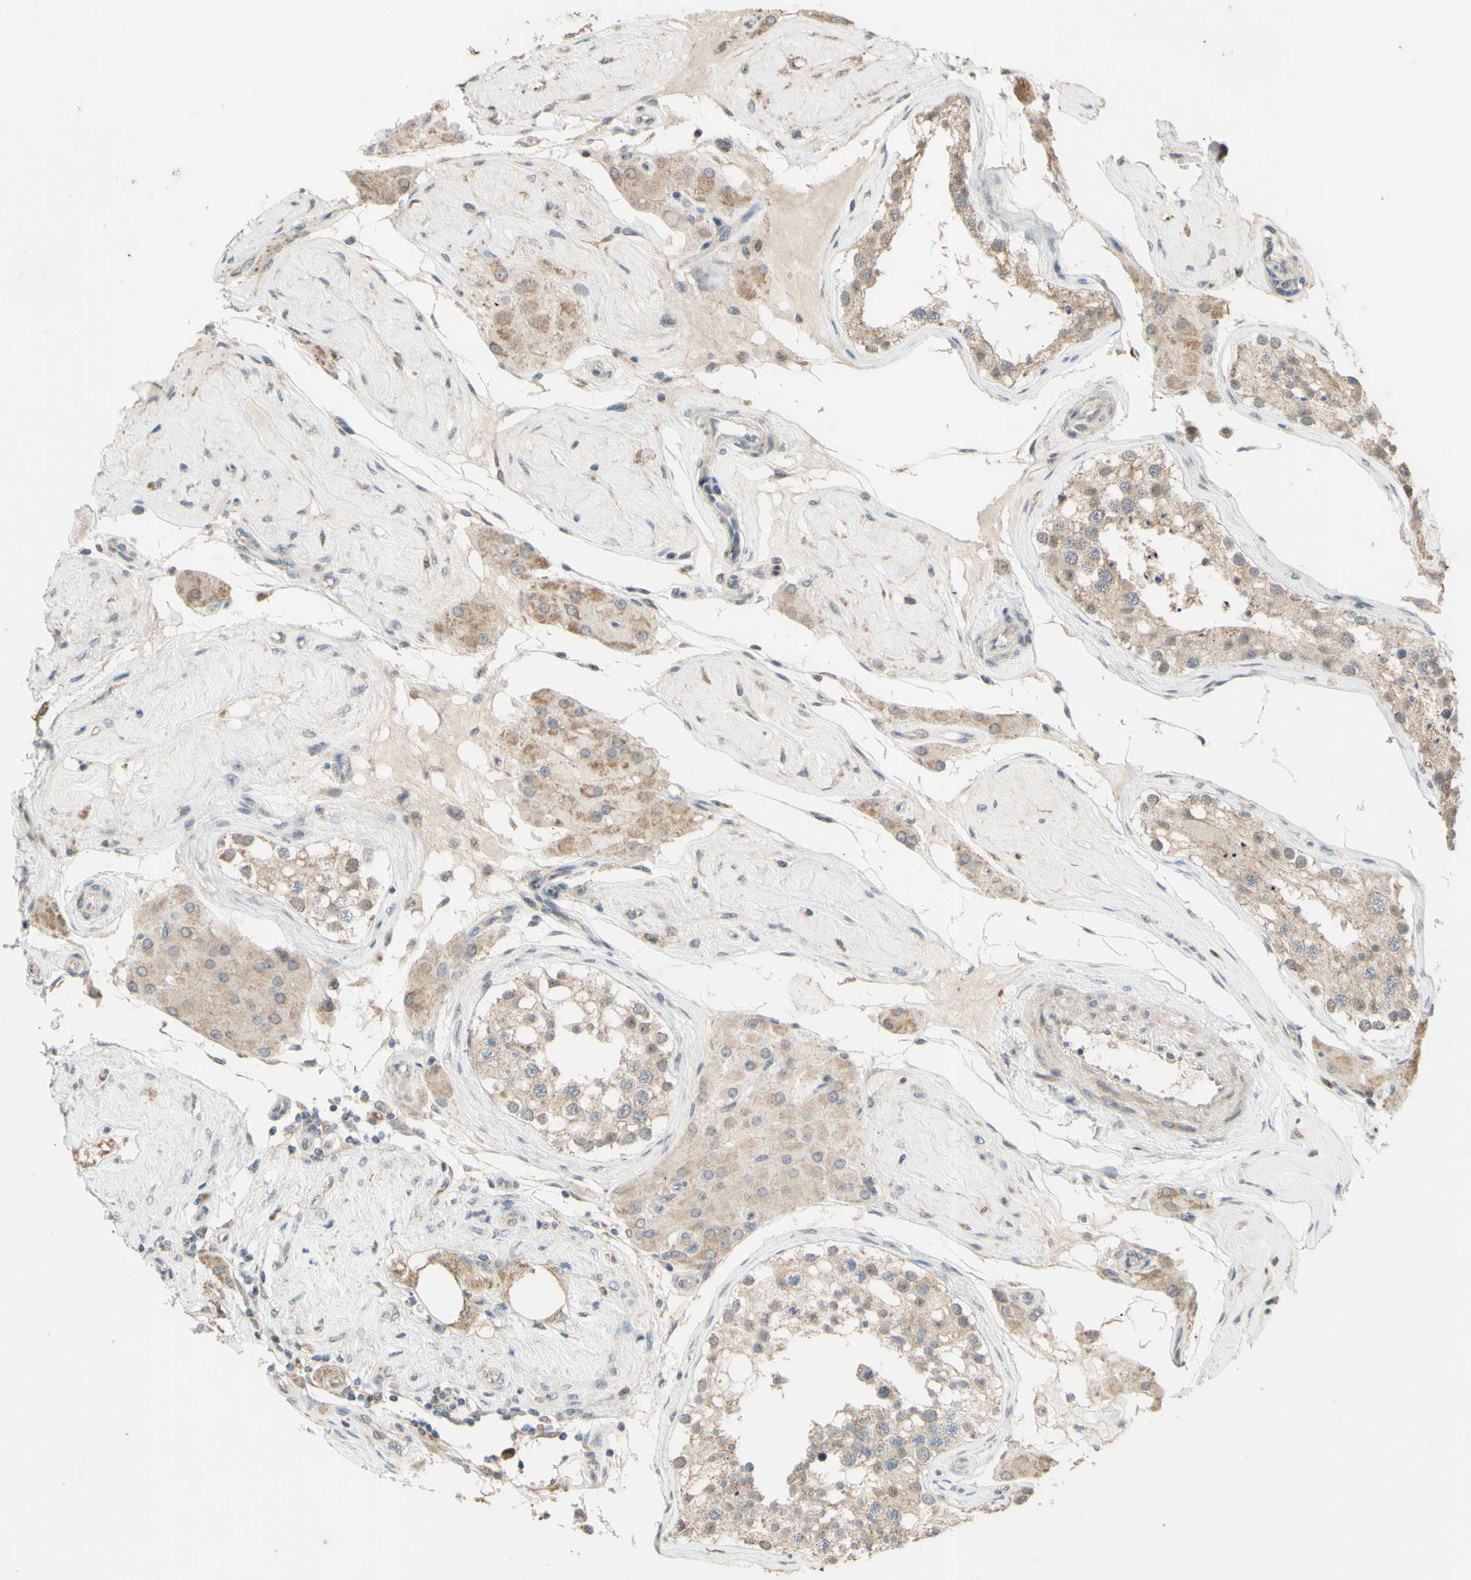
{"staining": {"intensity": "weak", "quantity": ">75%", "location": "cytoplasmic/membranous"}, "tissue": "testis", "cell_type": "Cells in seminiferous ducts", "image_type": "normal", "snomed": [{"axis": "morphology", "description": "Normal tissue, NOS"}, {"axis": "topography", "description": "Testis"}], "caption": "A brown stain shows weak cytoplasmic/membranous expression of a protein in cells in seminiferous ducts of normal human testis. The staining is performed using DAB brown chromogen to label protein expression. The nuclei are counter-stained blue using hematoxylin.", "gene": "GATA1", "patient": {"sex": "male", "age": 68}}